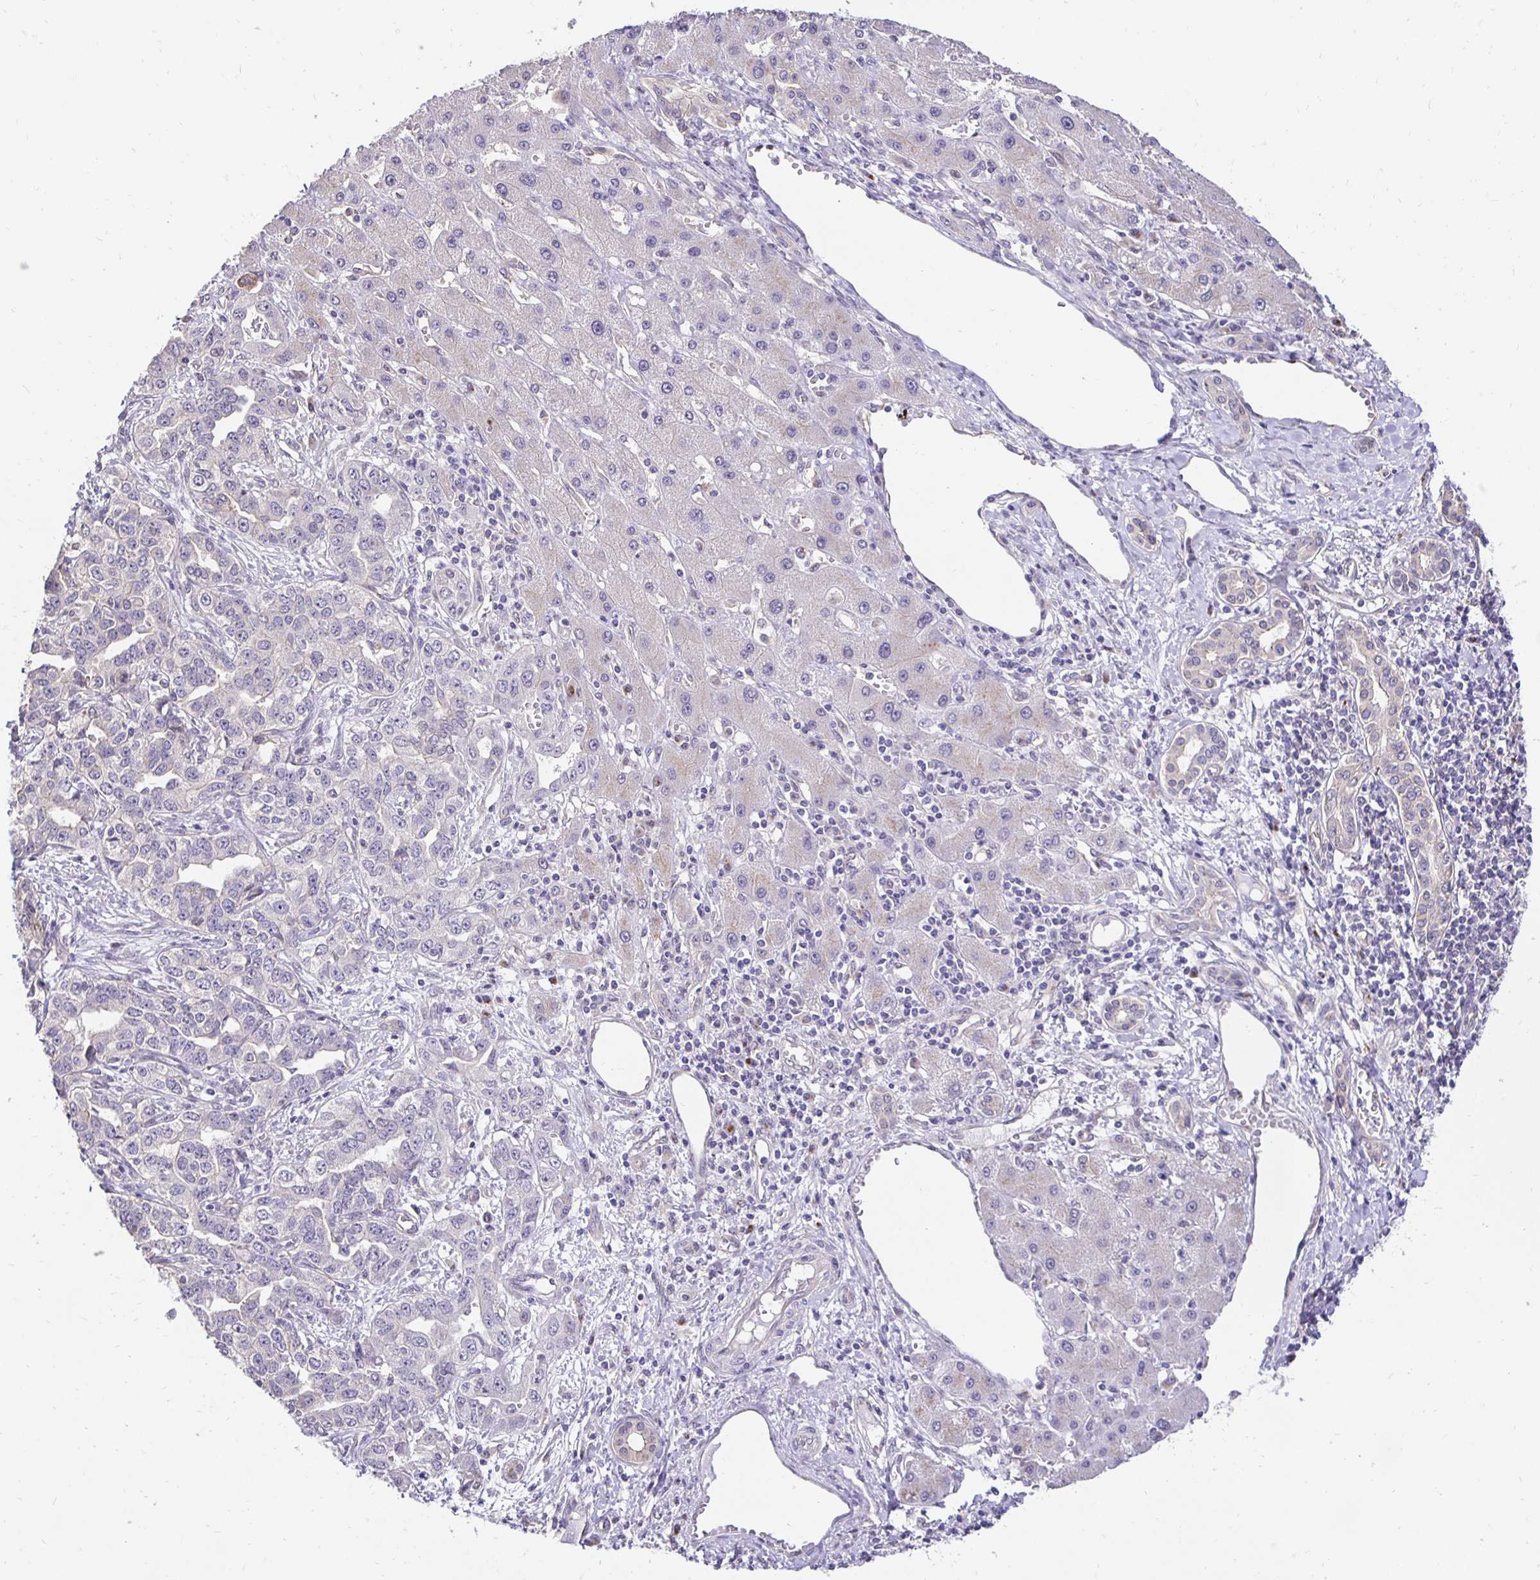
{"staining": {"intensity": "negative", "quantity": "none", "location": "none"}, "tissue": "liver cancer", "cell_type": "Tumor cells", "image_type": "cancer", "snomed": [{"axis": "morphology", "description": "Cholangiocarcinoma"}, {"axis": "topography", "description": "Liver"}], "caption": "Tumor cells show no significant staining in liver cancer (cholangiocarcinoma).", "gene": "SLC9A1", "patient": {"sex": "male", "age": 59}}